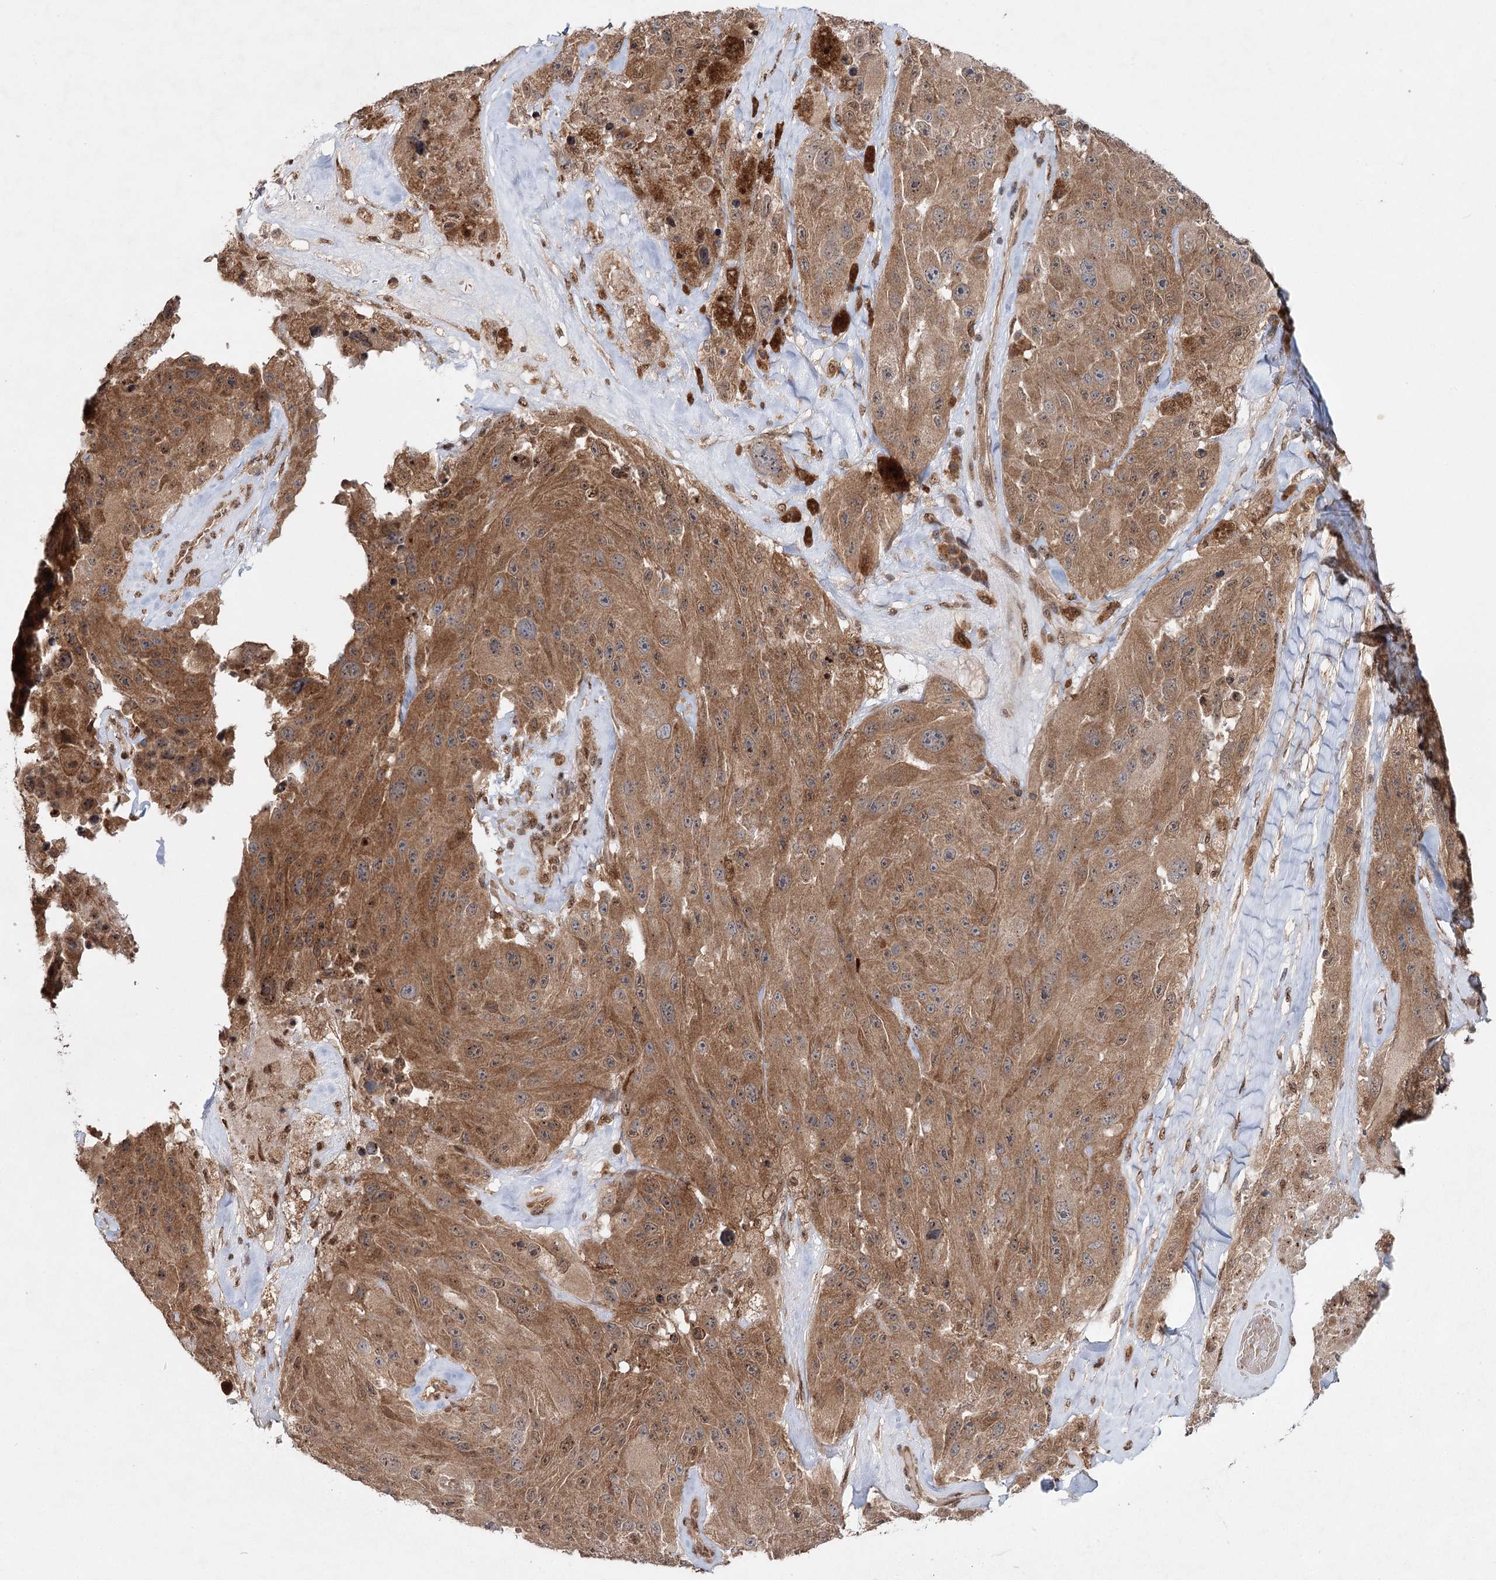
{"staining": {"intensity": "moderate", "quantity": ">75%", "location": "cytoplasmic/membranous"}, "tissue": "melanoma", "cell_type": "Tumor cells", "image_type": "cancer", "snomed": [{"axis": "morphology", "description": "Malignant melanoma, Metastatic site"}, {"axis": "topography", "description": "Lymph node"}], "caption": "Immunohistochemical staining of human melanoma shows medium levels of moderate cytoplasmic/membranous expression in approximately >75% of tumor cells.", "gene": "C12orf4", "patient": {"sex": "male", "age": 62}}